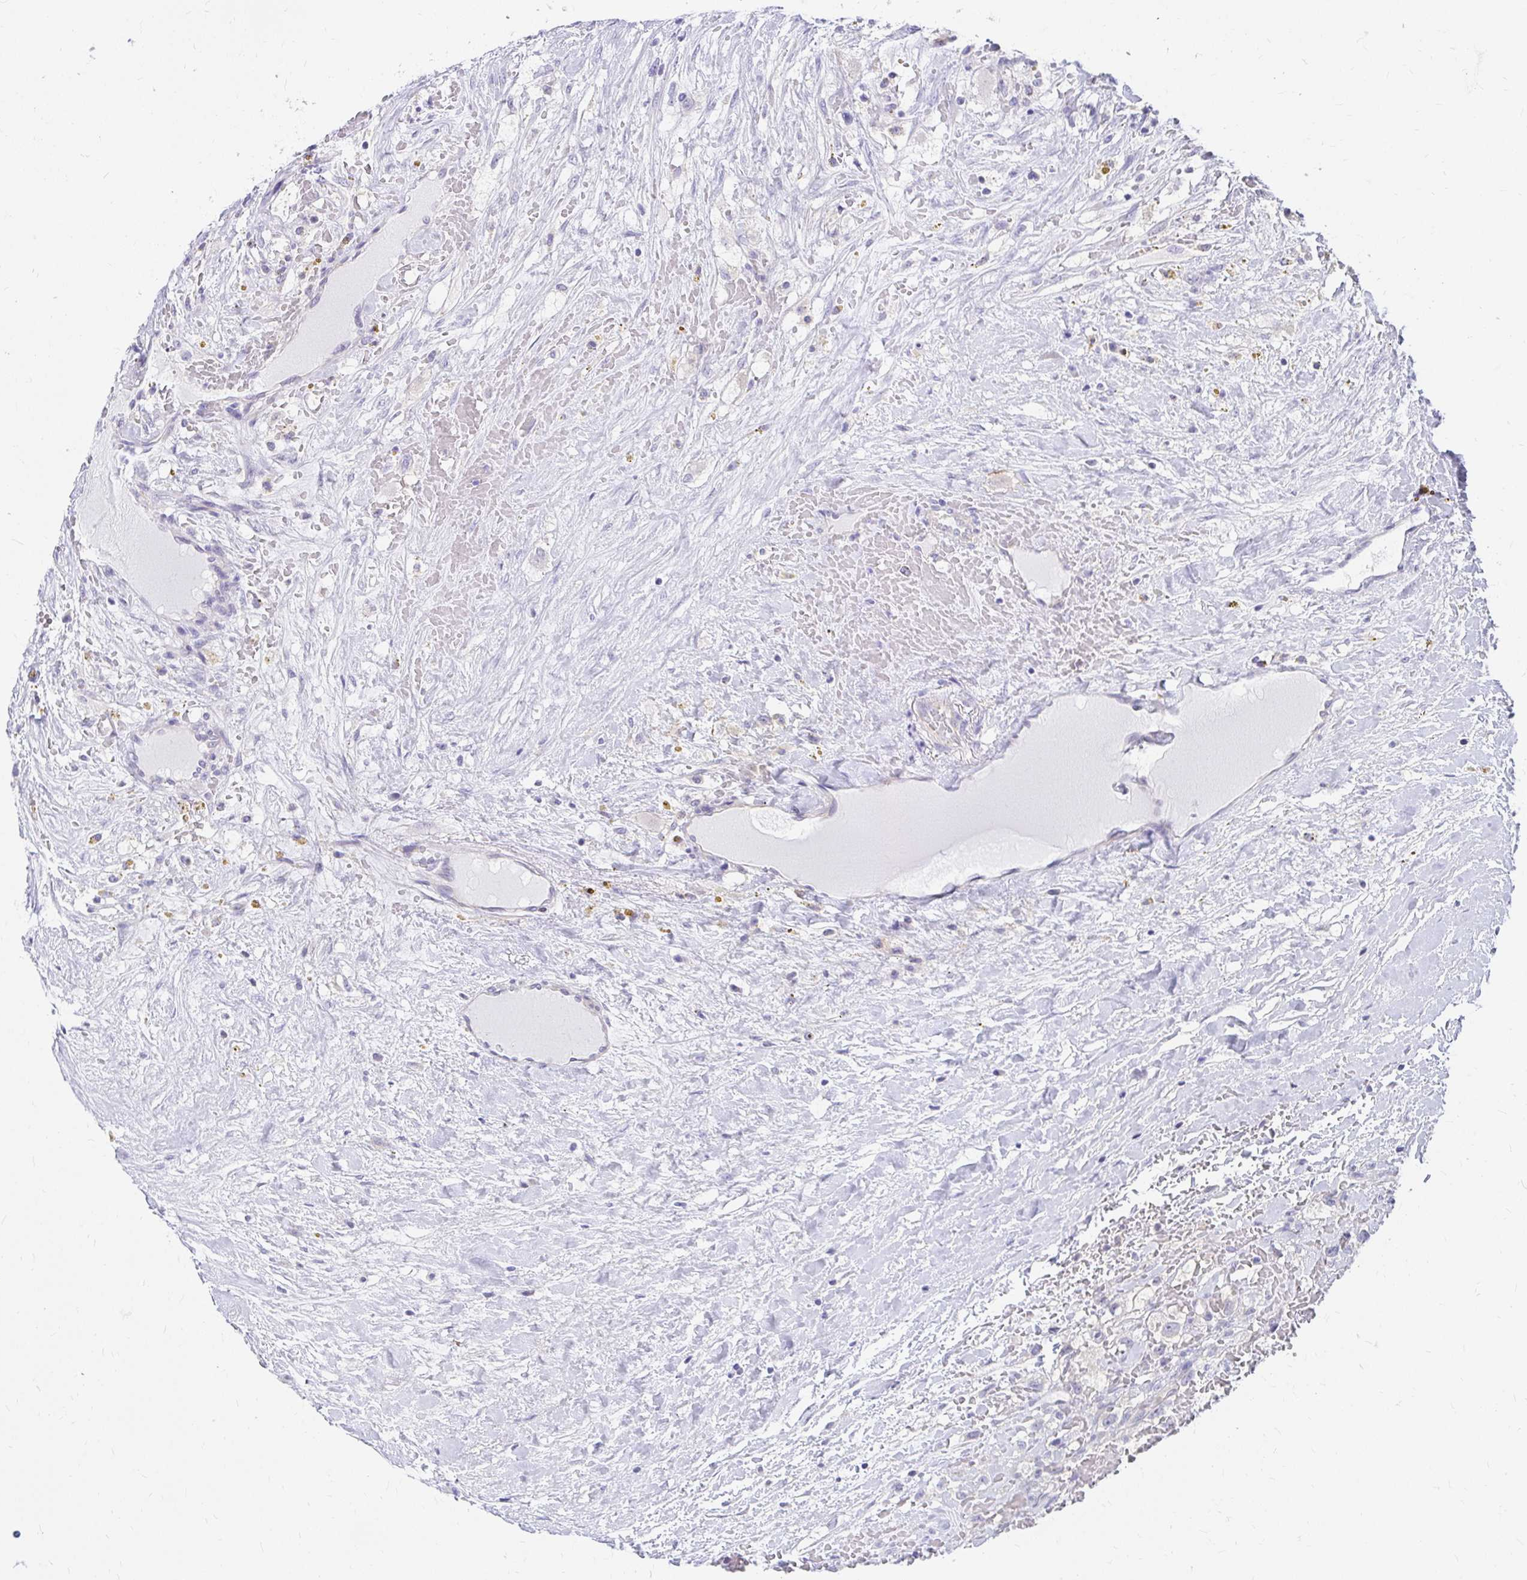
{"staining": {"intensity": "negative", "quantity": "none", "location": "none"}, "tissue": "renal cancer", "cell_type": "Tumor cells", "image_type": "cancer", "snomed": [{"axis": "morphology", "description": "Adenocarcinoma, NOS"}, {"axis": "topography", "description": "Kidney"}], "caption": "Renal adenocarcinoma was stained to show a protein in brown. There is no significant expression in tumor cells.", "gene": "C19orf81", "patient": {"sex": "male", "age": 59}}